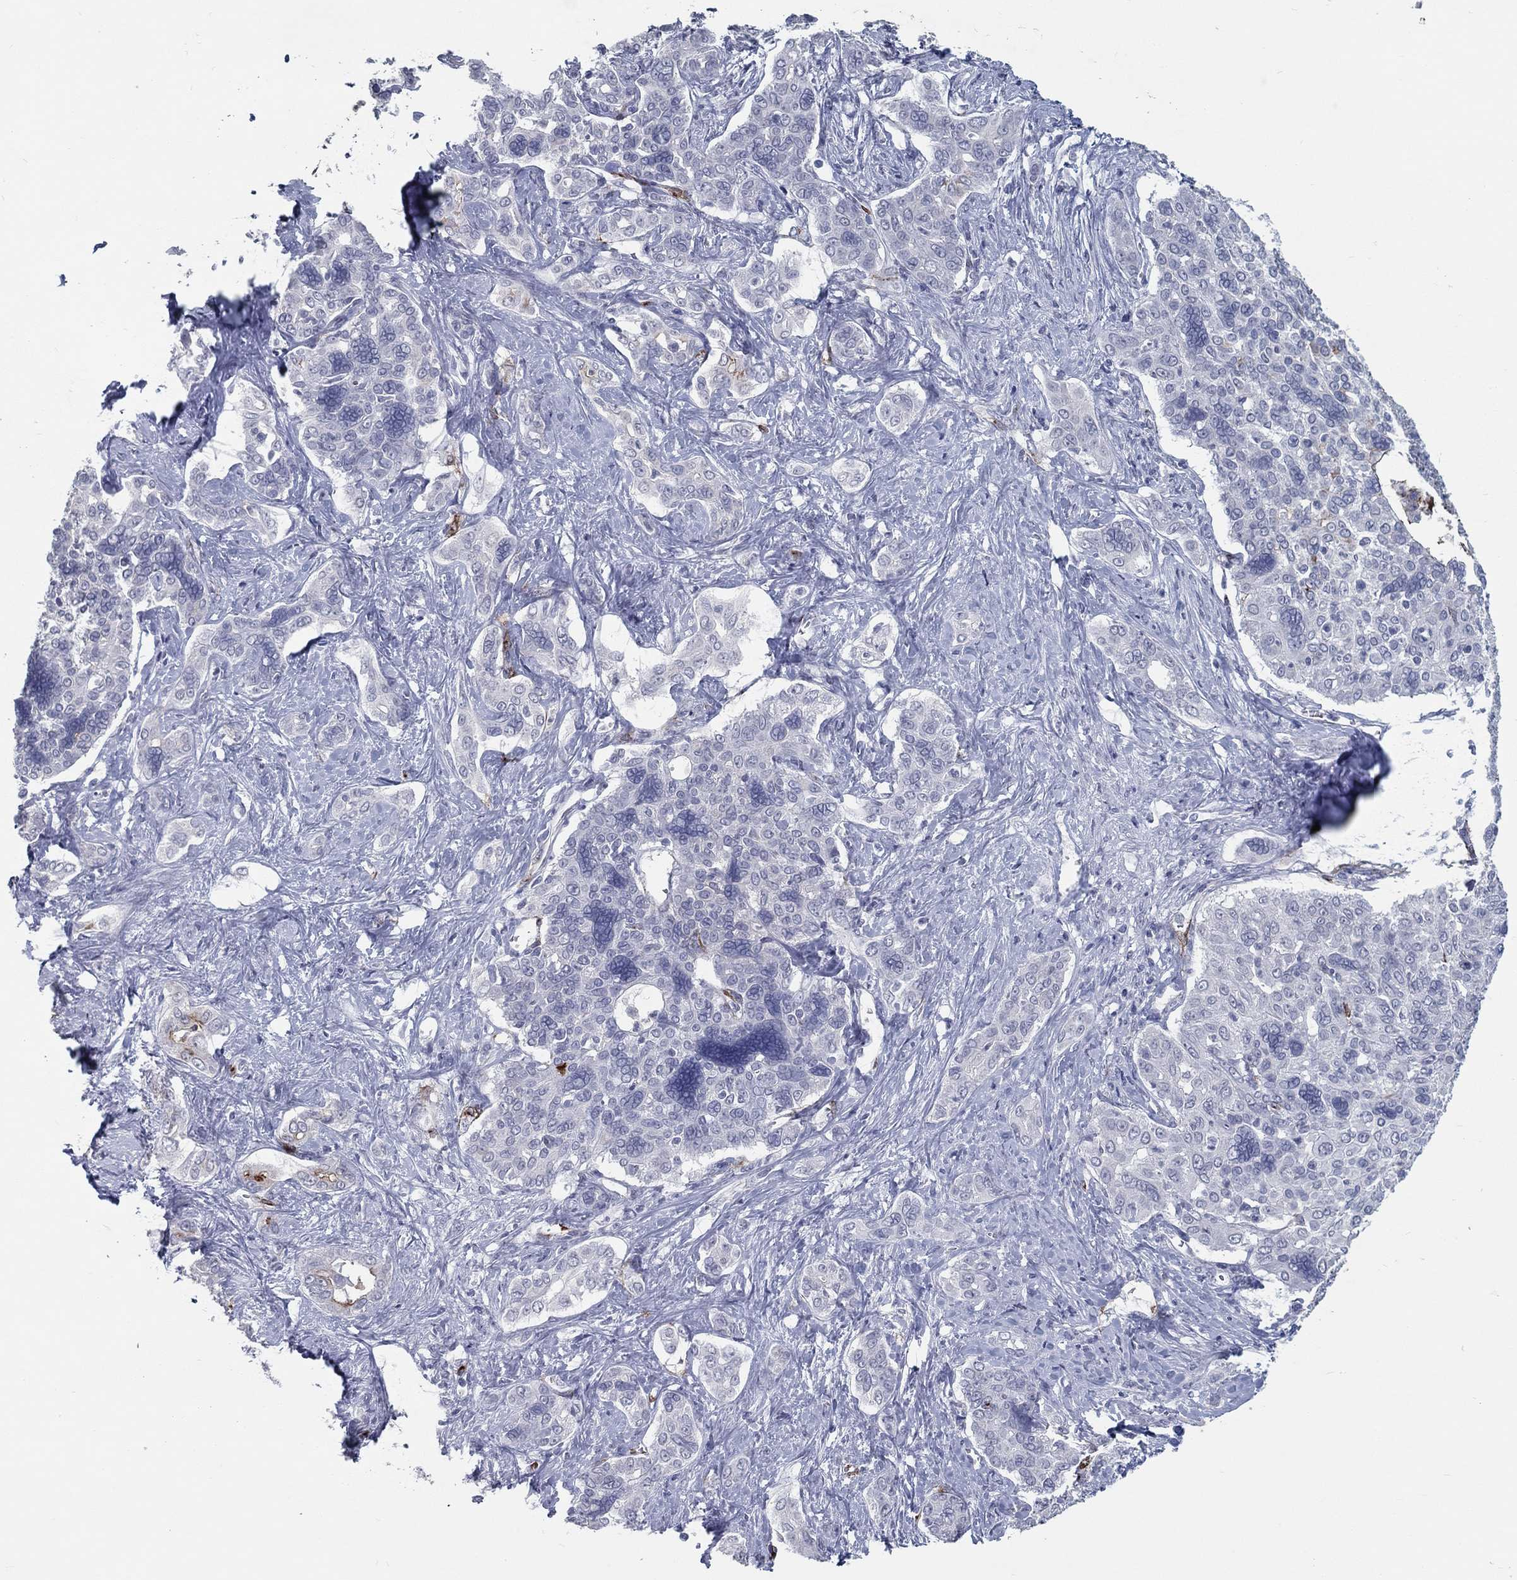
{"staining": {"intensity": "negative", "quantity": "none", "location": "none"}, "tissue": "liver cancer", "cell_type": "Tumor cells", "image_type": "cancer", "snomed": [{"axis": "morphology", "description": "Cholangiocarcinoma"}, {"axis": "topography", "description": "Liver"}], "caption": "Immunohistochemistry (IHC) of human cholangiocarcinoma (liver) shows no expression in tumor cells. (Stains: DAB immunohistochemistry with hematoxylin counter stain, Microscopy: brightfield microscopy at high magnification).", "gene": "ACE2", "patient": {"sex": "female", "age": 47}}